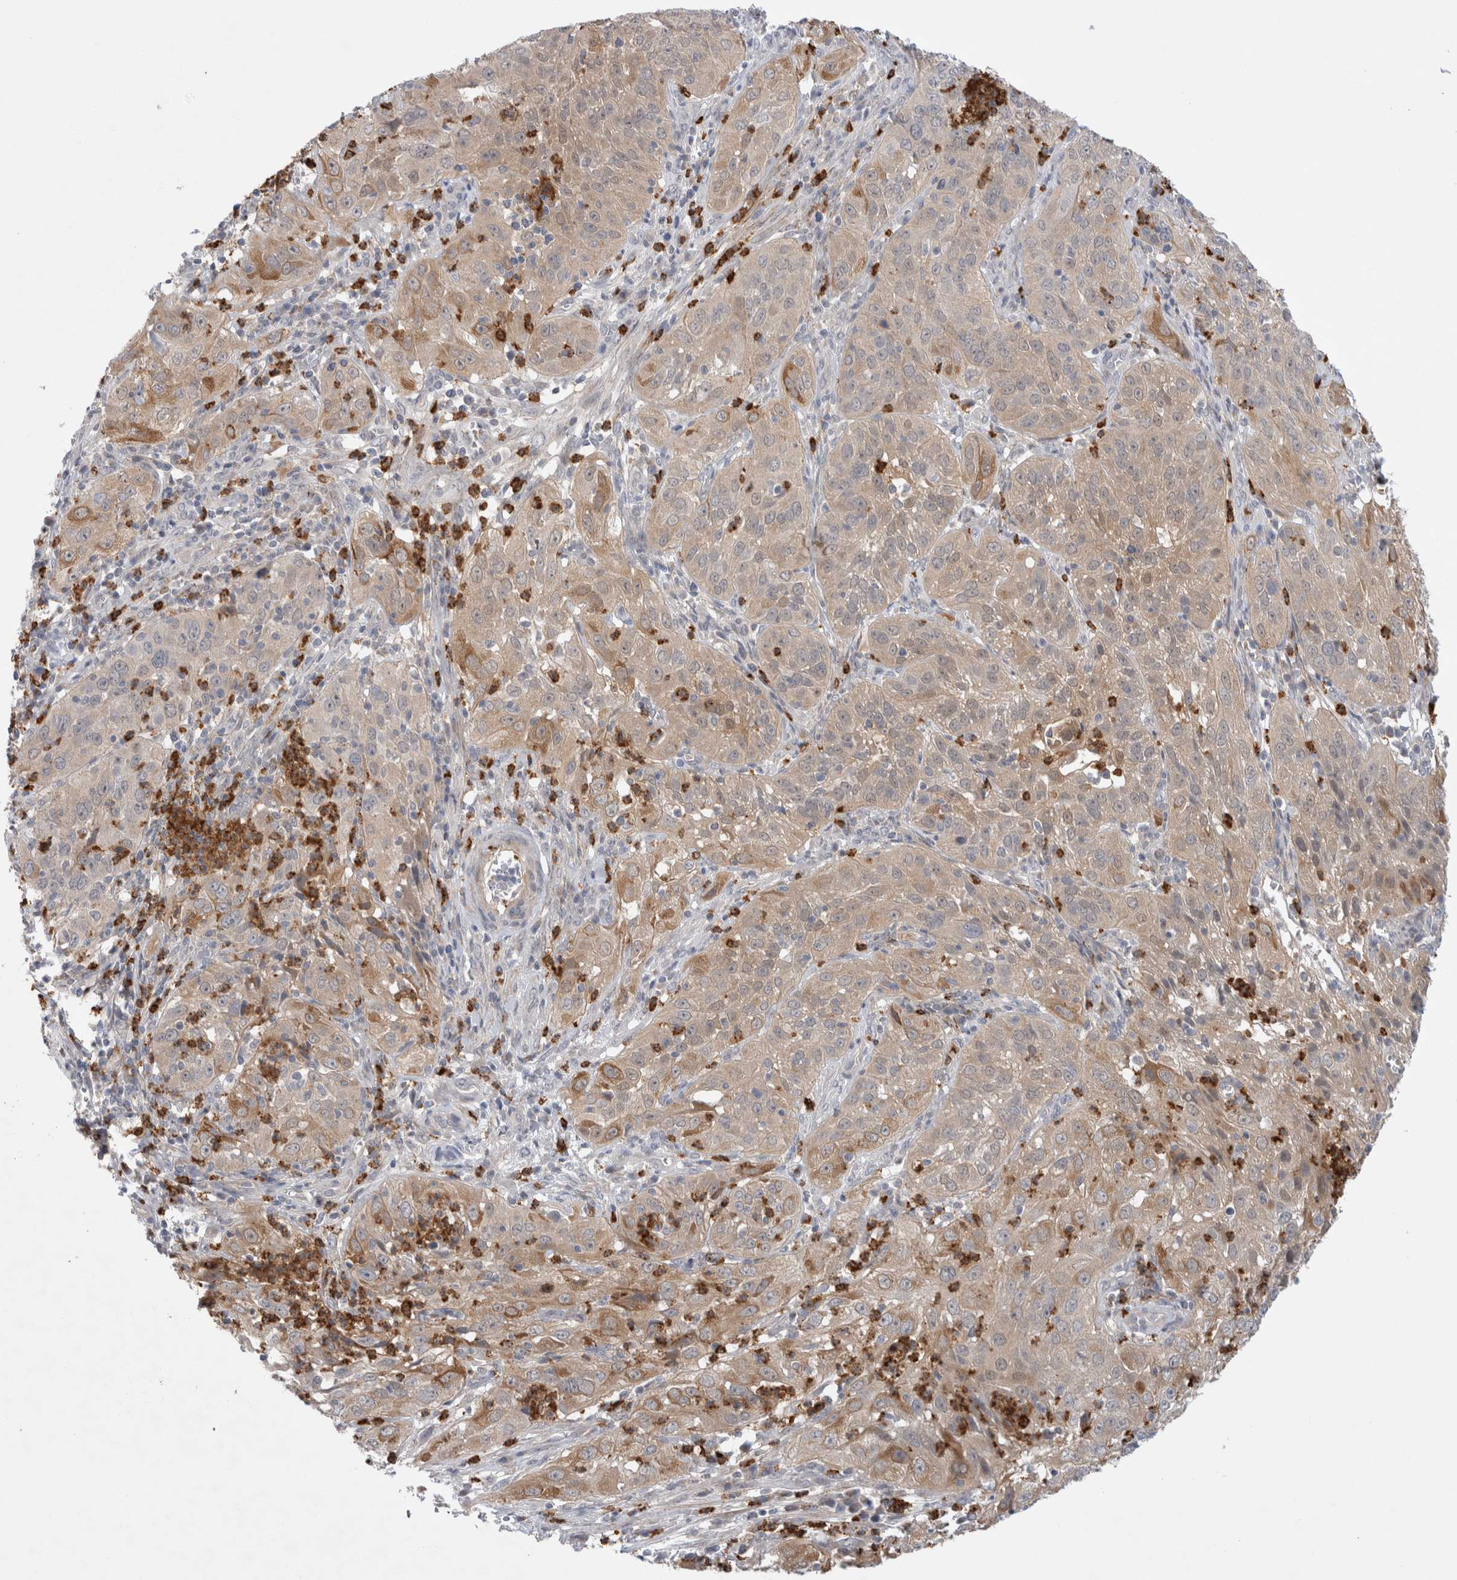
{"staining": {"intensity": "moderate", "quantity": "<25%", "location": "cytoplasmic/membranous"}, "tissue": "cervical cancer", "cell_type": "Tumor cells", "image_type": "cancer", "snomed": [{"axis": "morphology", "description": "Squamous cell carcinoma, NOS"}, {"axis": "topography", "description": "Cervix"}], "caption": "A brown stain highlights moderate cytoplasmic/membranous positivity of a protein in human cervical cancer tumor cells. The protein of interest is shown in brown color, while the nuclei are stained blue.", "gene": "GSDMB", "patient": {"sex": "female", "age": 32}}